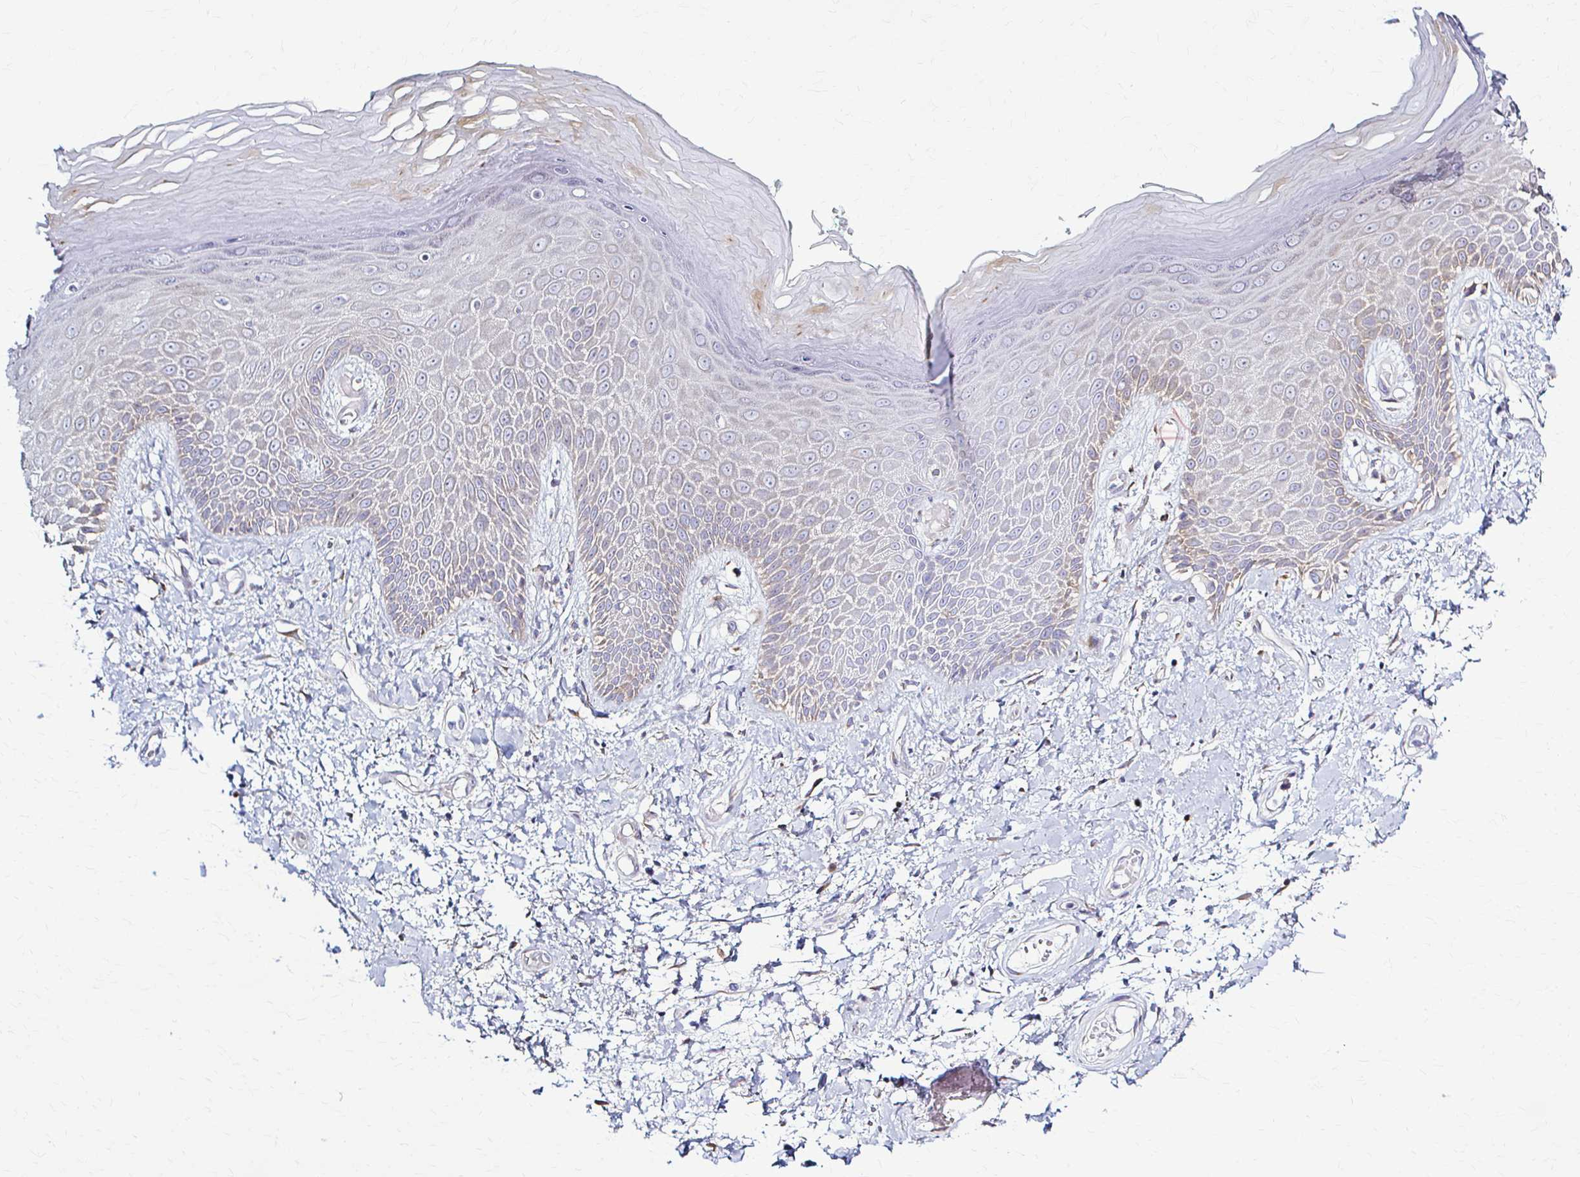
{"staining": {"intensity": "weak", "quantity": "<25%", "location": "cytoplasmic/membranous"}, "tissue": "skin", "cell_type": "Epidermal cells", "image_type": "normal", "snomed": [{"axis": "morphology", "description": "Normal tissue, NOS"}, {"axis": "topography", "description": "Anal"}, {"axis": "topography", "description": "Peripheral nerve tissue"}], "caption": "Immunohistochemical staining of benign human skin displays no significant expression in epidermal cells. (DAB immunohistochemistry with hematoxylin counter stain).", "gene": "PRKRA", "patient": {"sex": "male", "age": 78}}